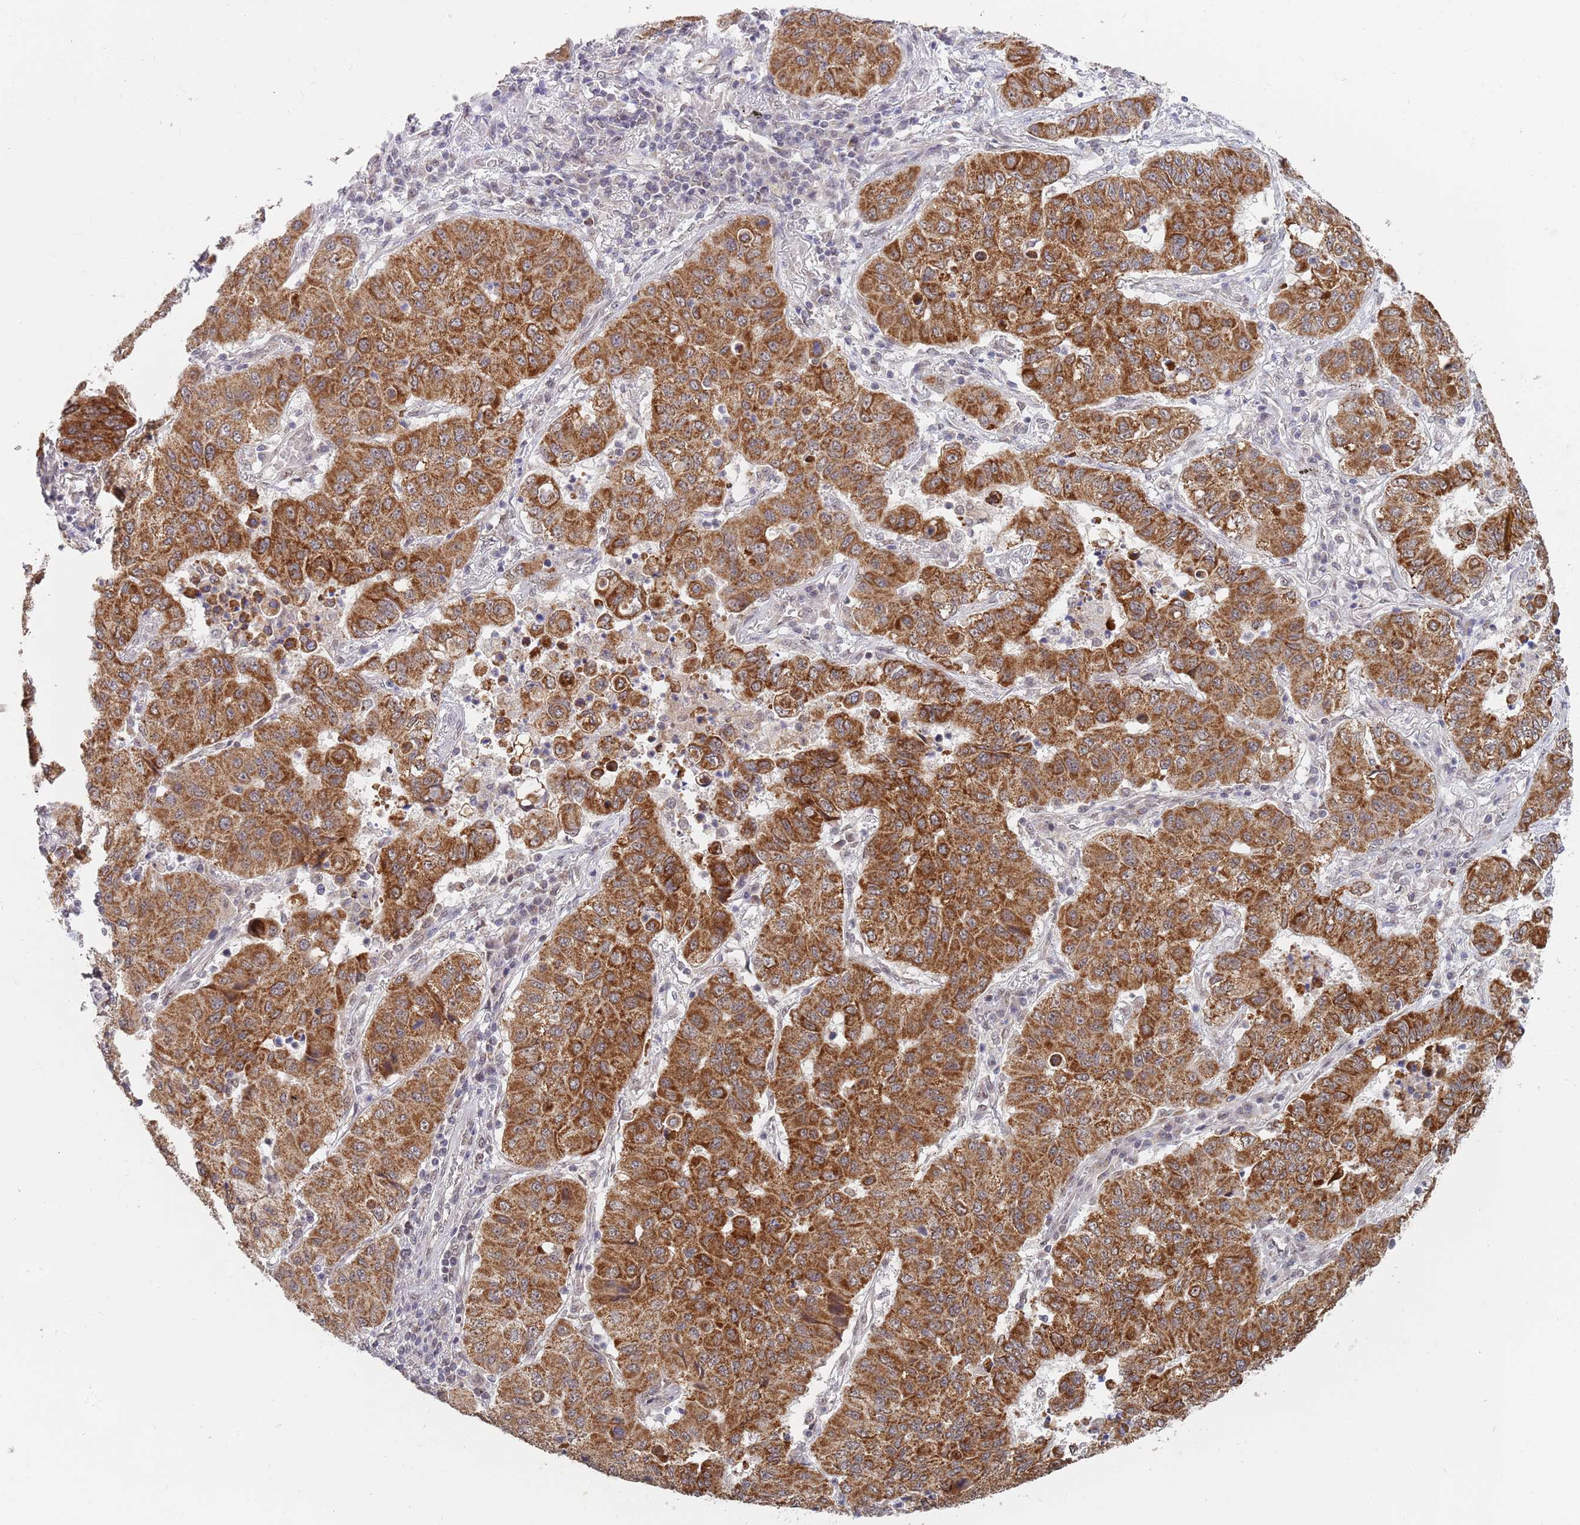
{"staining": {"intensity": "strong", "quantity": ">75%", "location": "cytoplasmic/membranous"}, "tissue": "lung cancer", "cell_type": "Tumor cells", "image_type": "cancer", "snomed": [{"axis": "morphology", "description": "Squamous cell carcinoma, NOS"}, {"axis": "topography", "description": "Lung"}], "caption": "The histopathology image demonstrates a brown stain indicating the presence of a protein in the cytoplasmic/membranous of tumor cells in squamous cell carcinoma (lung).", "gene": "UQCC3", "patient": {"sex": "male", "age": 74}}